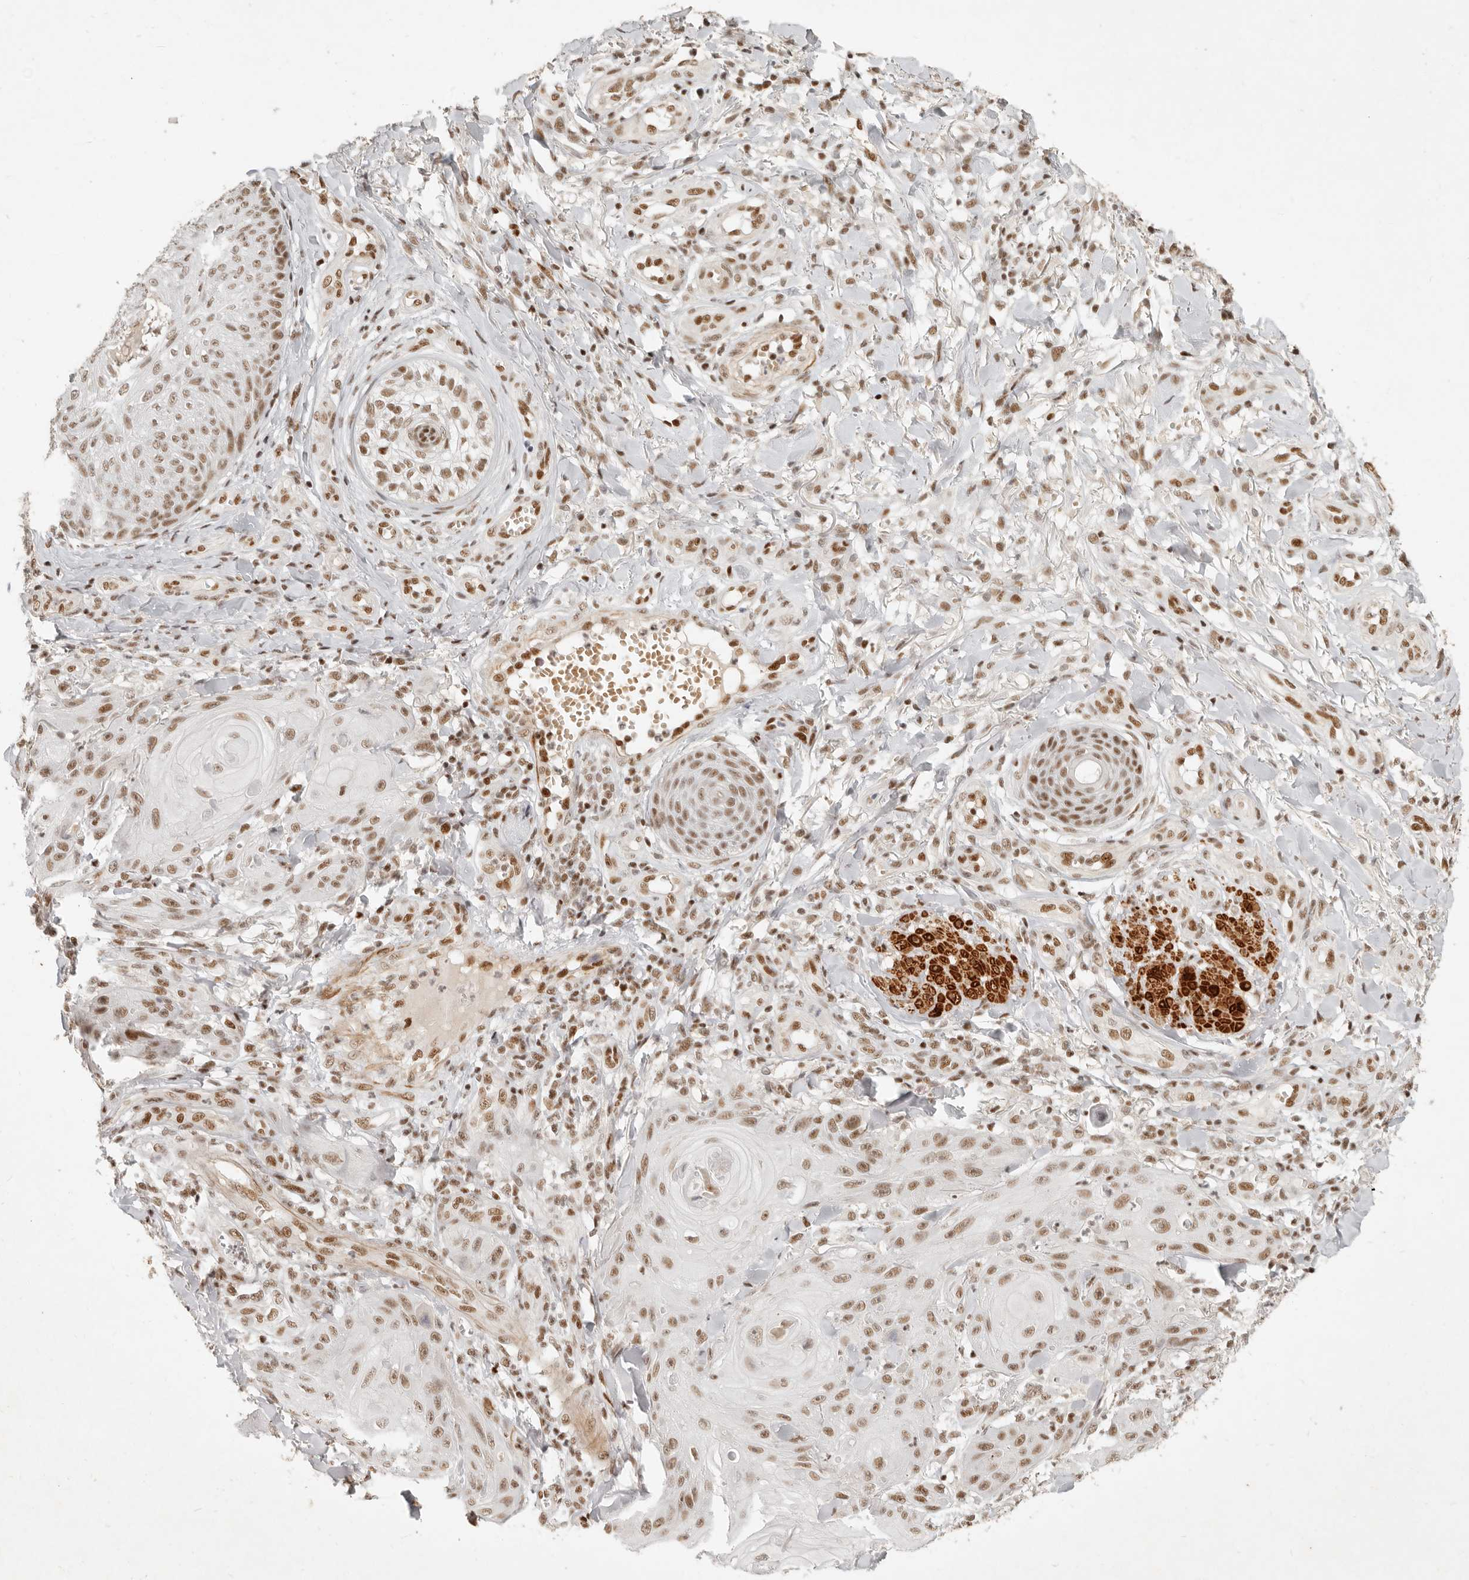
{"staining": {"intensity": "moderate", "quantity": ">75%", "location": "nuclear"}, "tissue": "skin cancer", "cell_type": "Tumor cells", "image_type": "cancer", "snomed": [{"axis": "morphology", "description": "Squamous cell carcinoma, NOS"}, {"axis": "topography", "description": "Skin"}], "caption": "A photomicrograph showing moderate nuclear positivity in about >75% of tumor cells in skin cancer, as visualized by brown immunohistochemical staining.", "gene": "GABPA", "patient": {"sex": "male", "age": 74}}